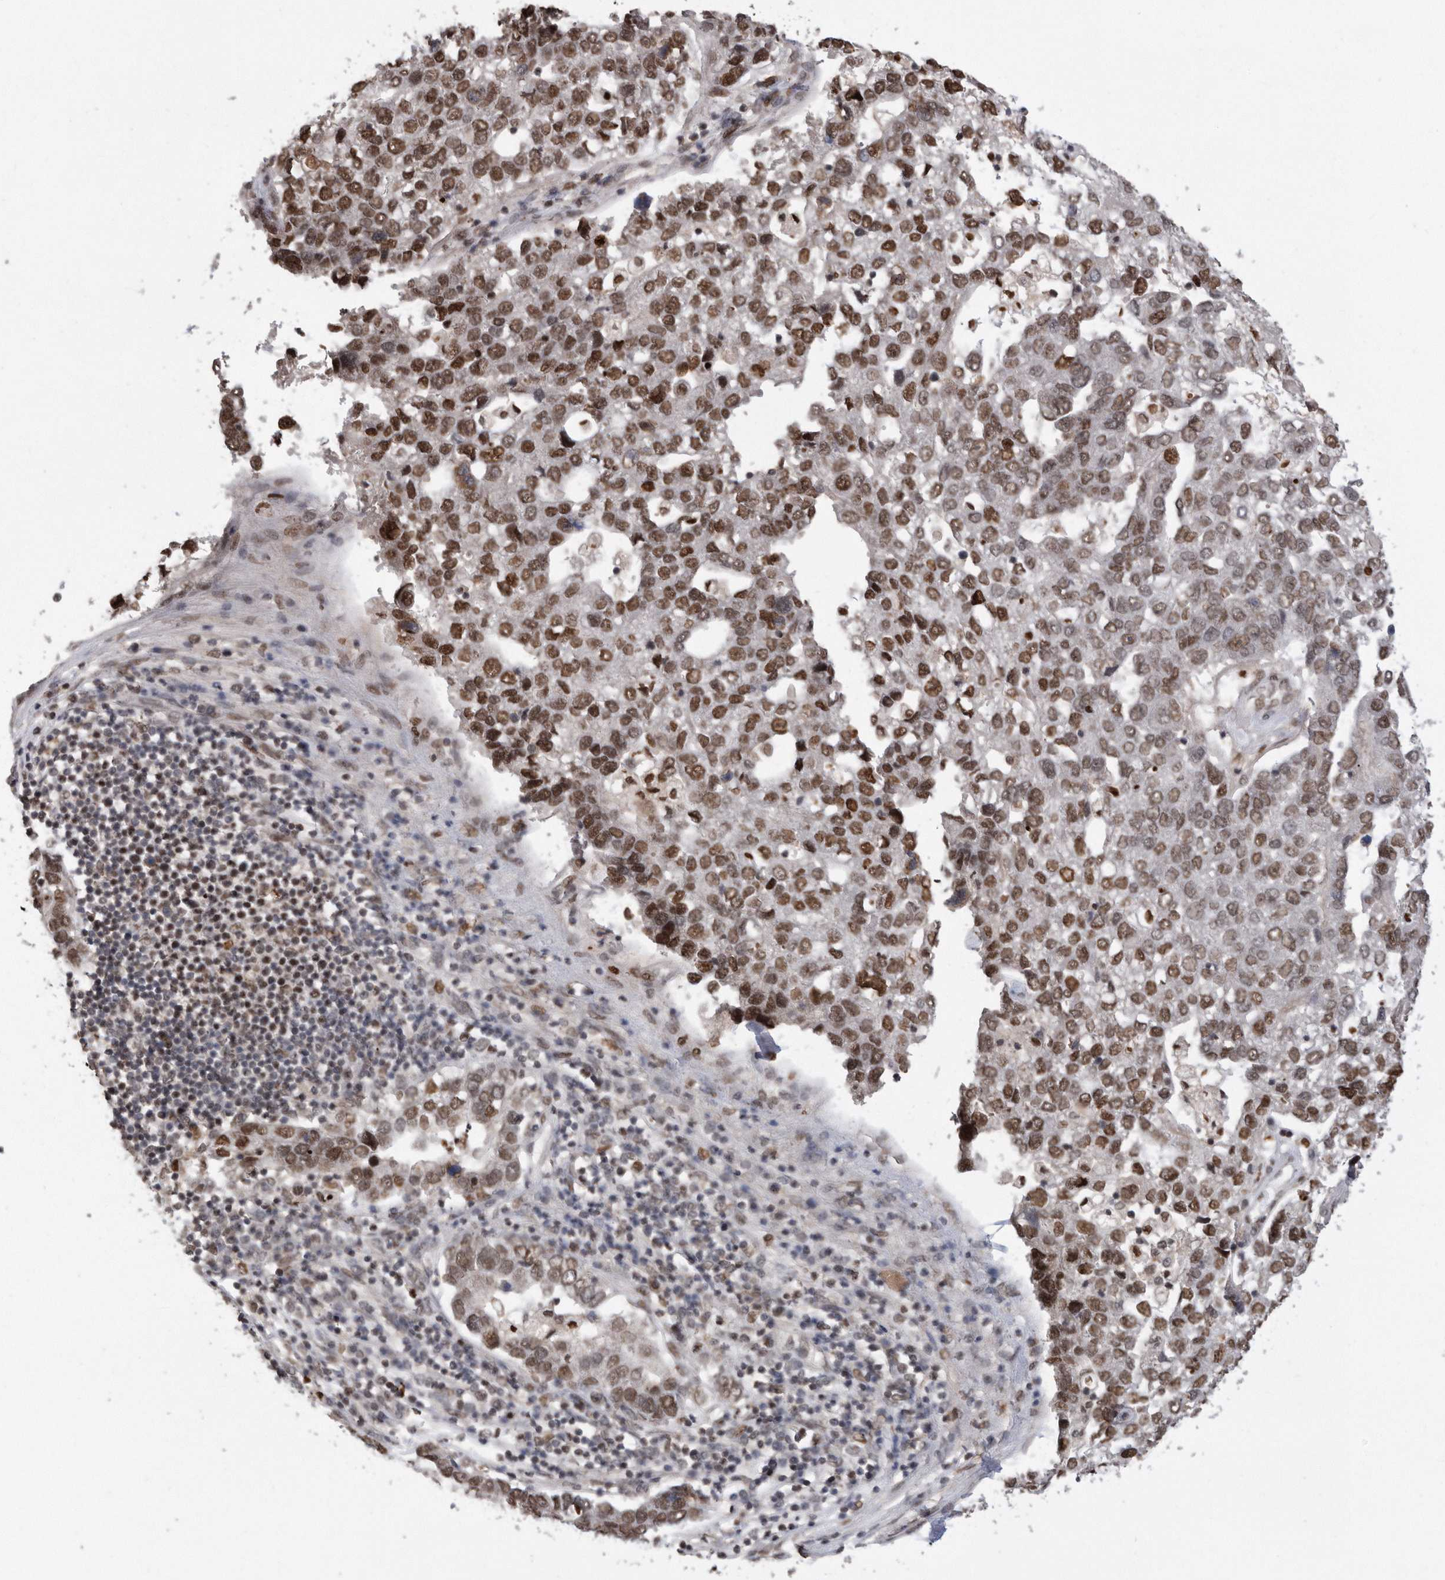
{"staining": {"intensity": "moderate", "quantity": ">75%", "location": "nuclear"}, "tissue": "pancreatic cancer", "cell_type": "Tumor cells", "image_type": "cancer", "snomed": [{"axis": "morphology", "description": "Adenocarcinoma, NOS"}, {"axis": "topography", "description": "Pancreas"}], "caption": "A high-resolution histopathology image shows immunohistochemistry (IHC) staining of pancreatic adenocarcinoma, which displays moderate nuclear staining in about >75% of tumor cells.", "gene": "TDRD3", "patient": {"sex": "female", "age": 61}}